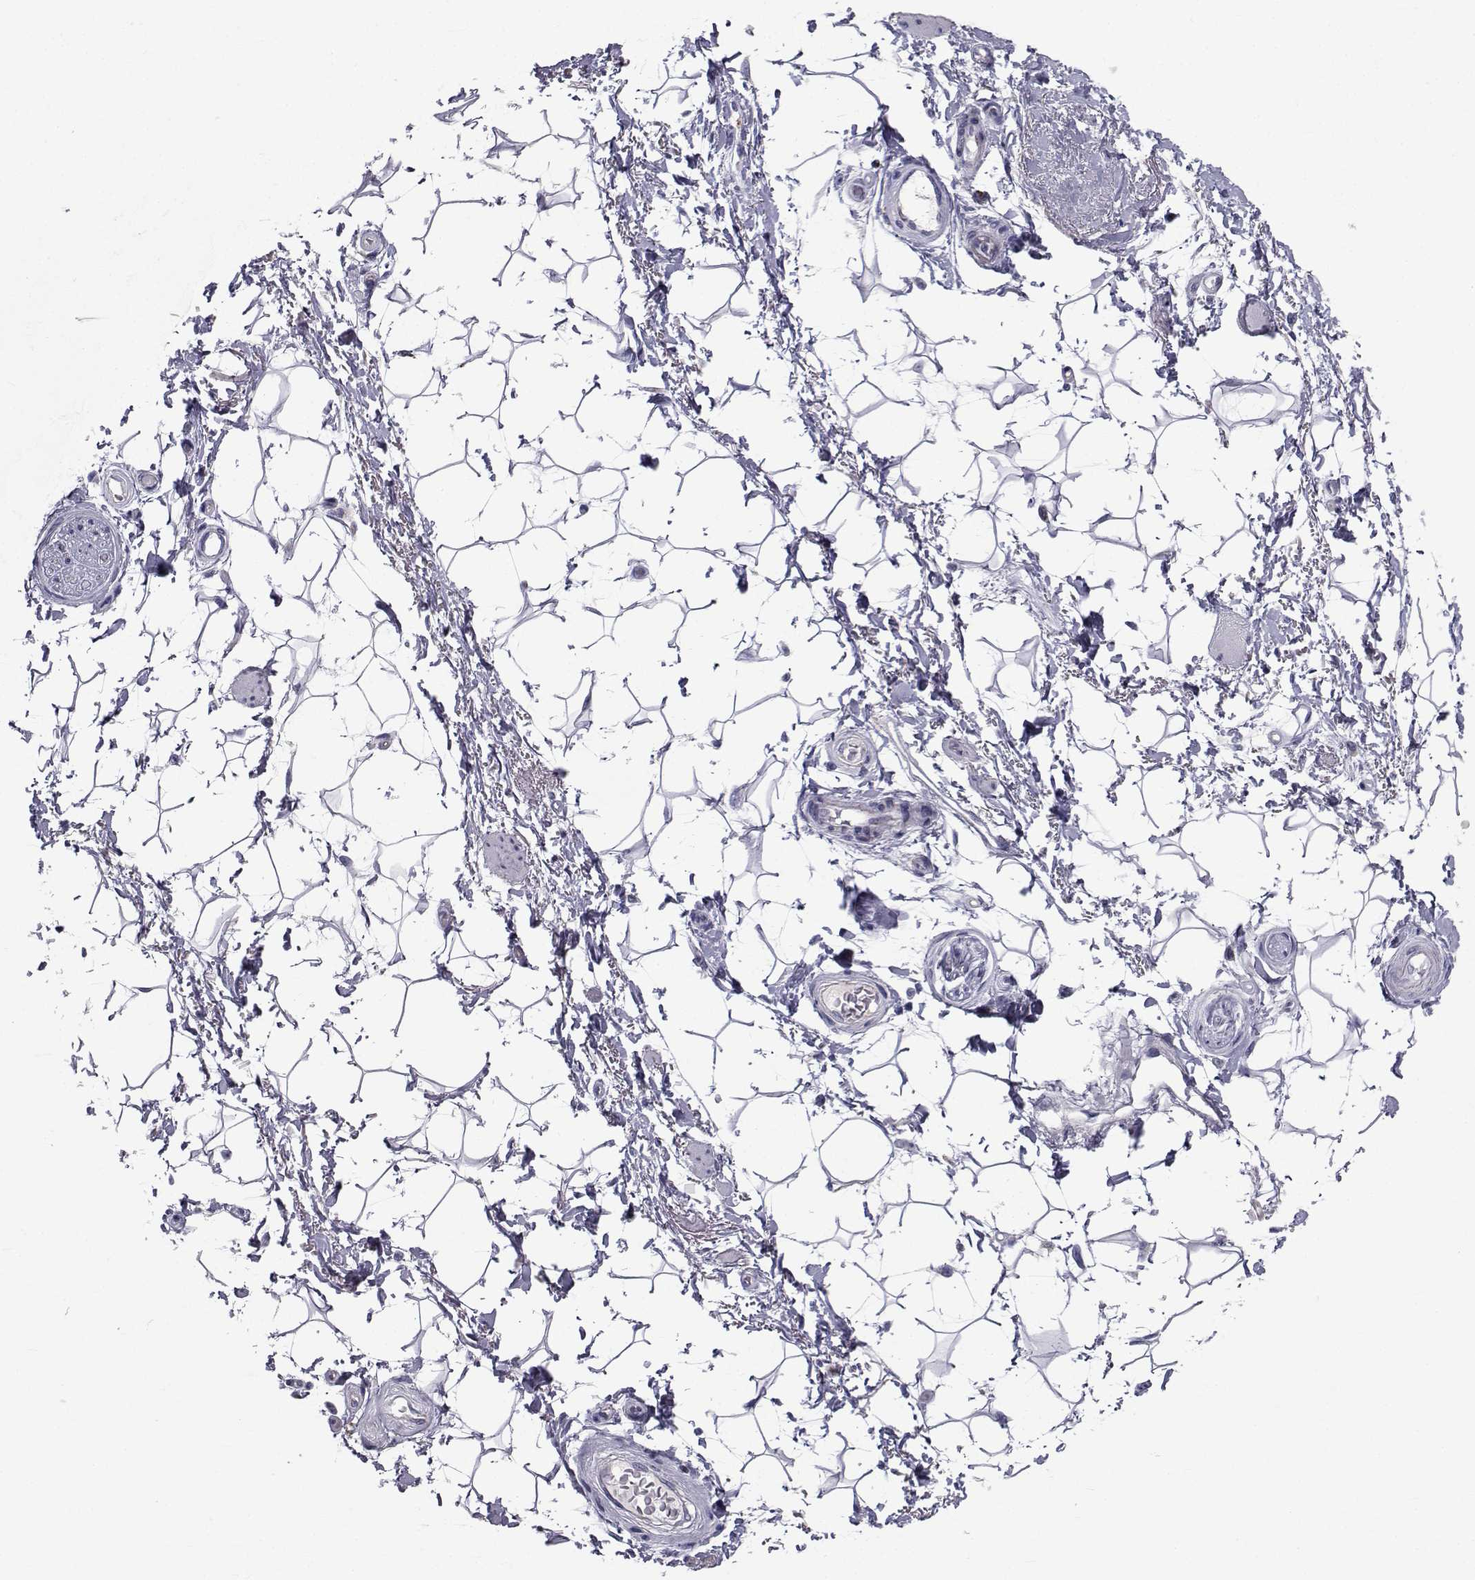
{"staining": {"intensity": "negative", "quantity": "none", "location": "none"}, "tissue": "adipose tissue", "cell_type": "Adipocytes", "image_type": "normal", "snomed": [{"axis": "morphology", "description": "Normal tissue, NOS"}, {"axis": "topography", "description": "Anal"}, {"axis": "topography", "description": "Peripheral nerve tissue"}], "caption": "This micrograph is of unremarkable adipose tissue stained with immunohistochemistry (IHC) to label a protein in brown with the nuclei are counter-stained blue. There is no staining in adipocytes.", "gene": "FDXR", "patient": {"sex": "male", "age": 51}}